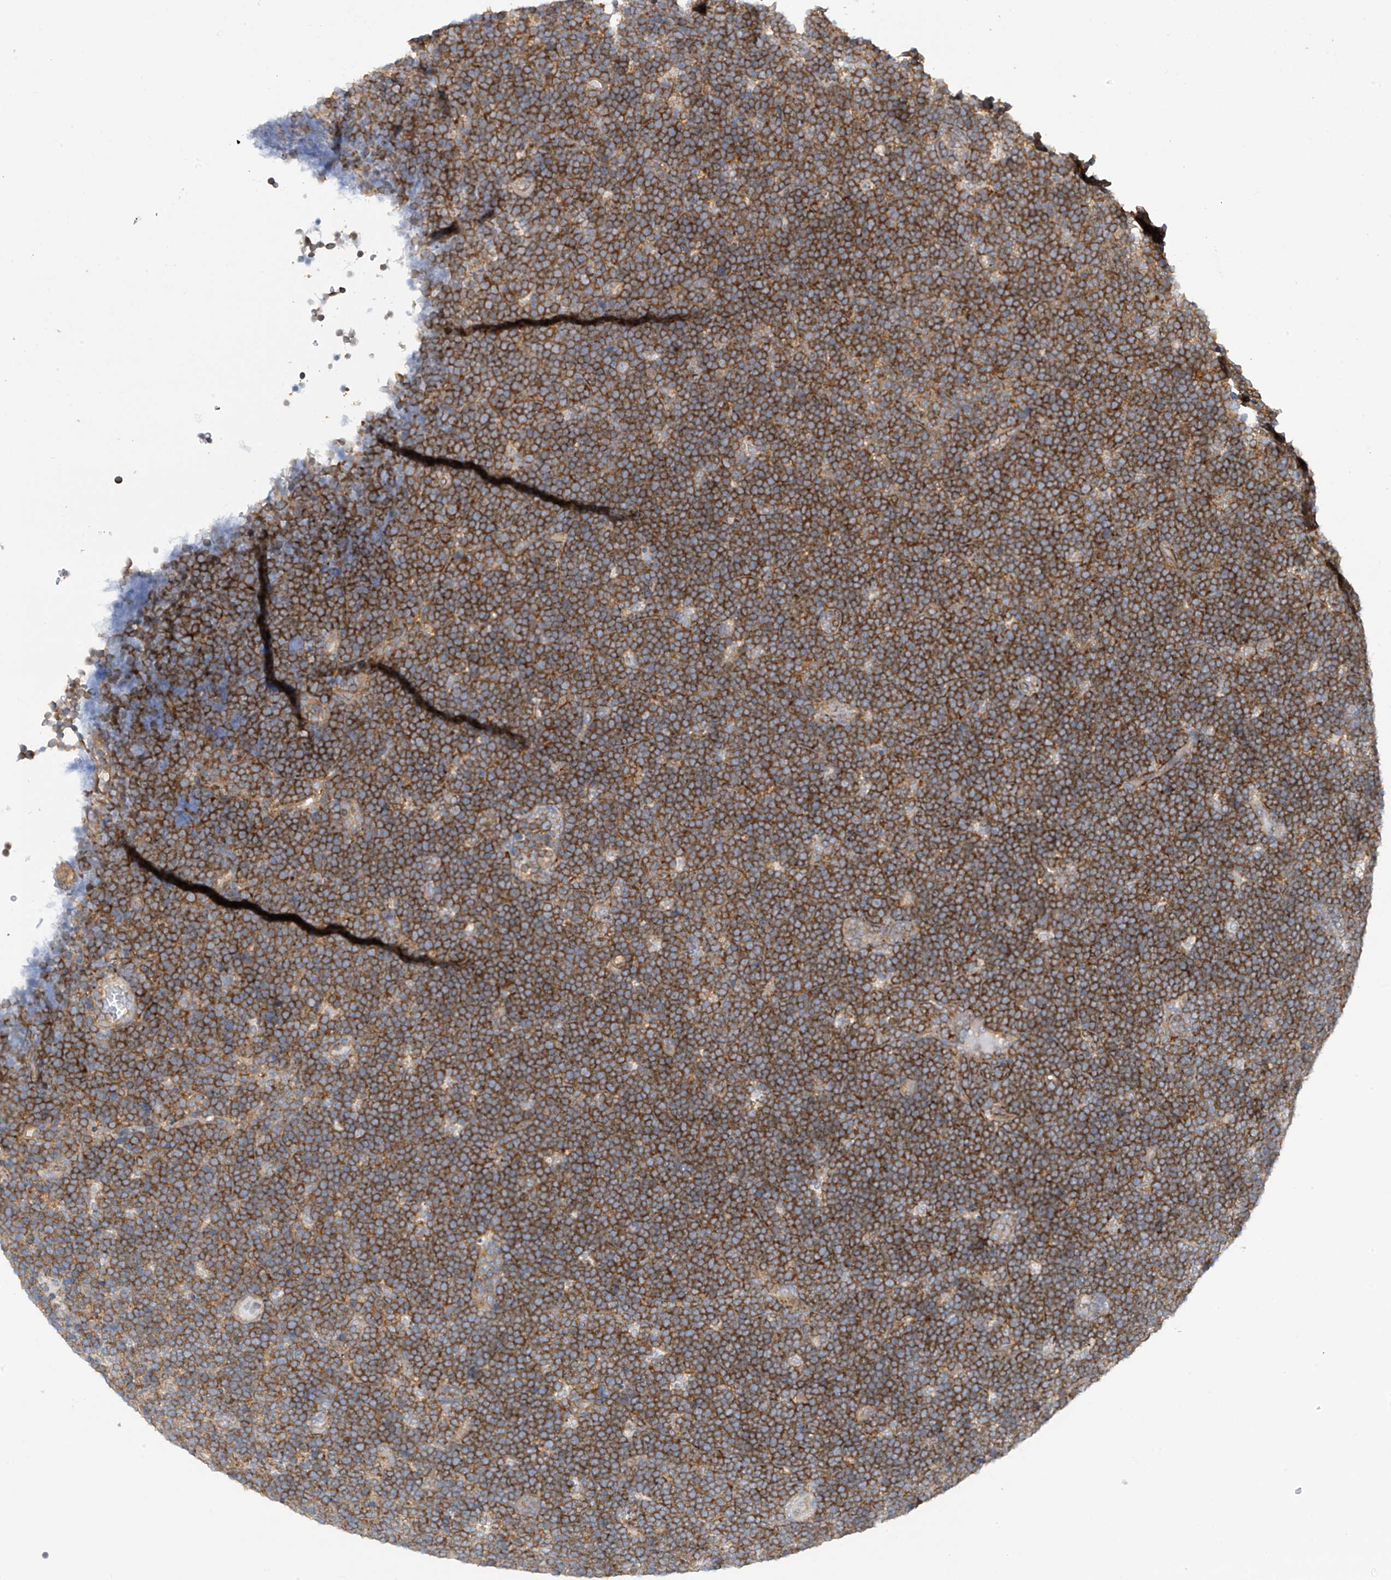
{"staining": {"intensity": "strong", "quantity": ">75%", "location": "cytoplasmic/membranous"}, "tissue": "lymphoma", "cell_type": "Tumor cells", "image_type": "cancer", "snomed": [{"axis": "morphology", "description": "Malignant lymphoma, non-Hodgkin's type, High grade"}, {"axis": "topography", "description": "Lymph node"}], "caption": "Human lymphoma stained for a protein (brown) shows strong cytoplasmic/membranous positive expression in approximately >75% of tumor cells.", "gene": "REPS1", "patient": {"sex": "male", "age": 13}}